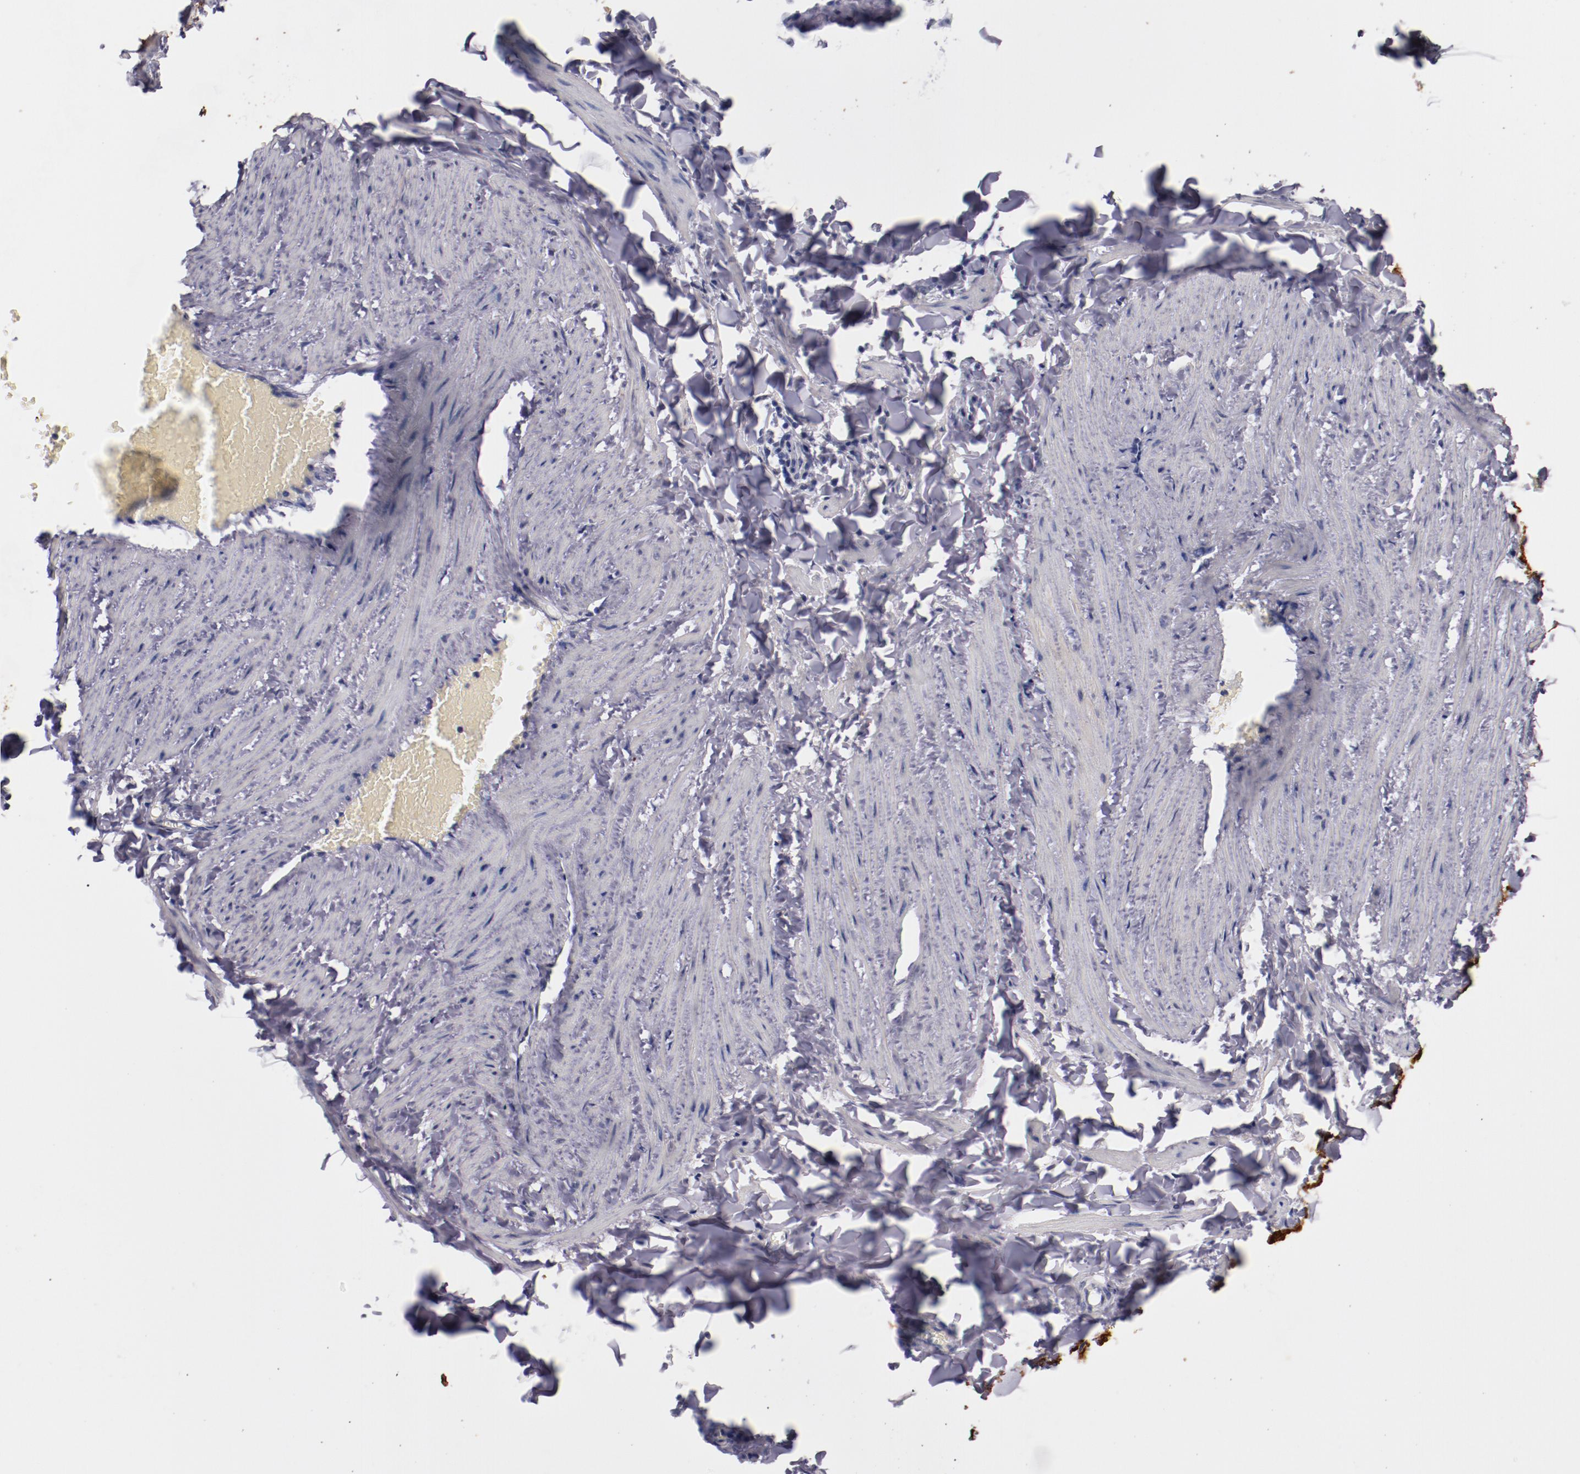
{"staining": {"intensity": "negative", "quantity": "none", "location": "none"}, "tissue": "adipose tissue", "cell_type": "Adipocytes", "image_type": "normal", "snomed": [{"axis": "morphology", "description": "Normal tissue, NOS"}, {"axis": "topography", "description": "Vascular tissue"}], "caption": "The image shows no staining of adipocytes in benign adipose tissue.", "gene": "SYP", "patient": {"sex": "male", "age": 41}}